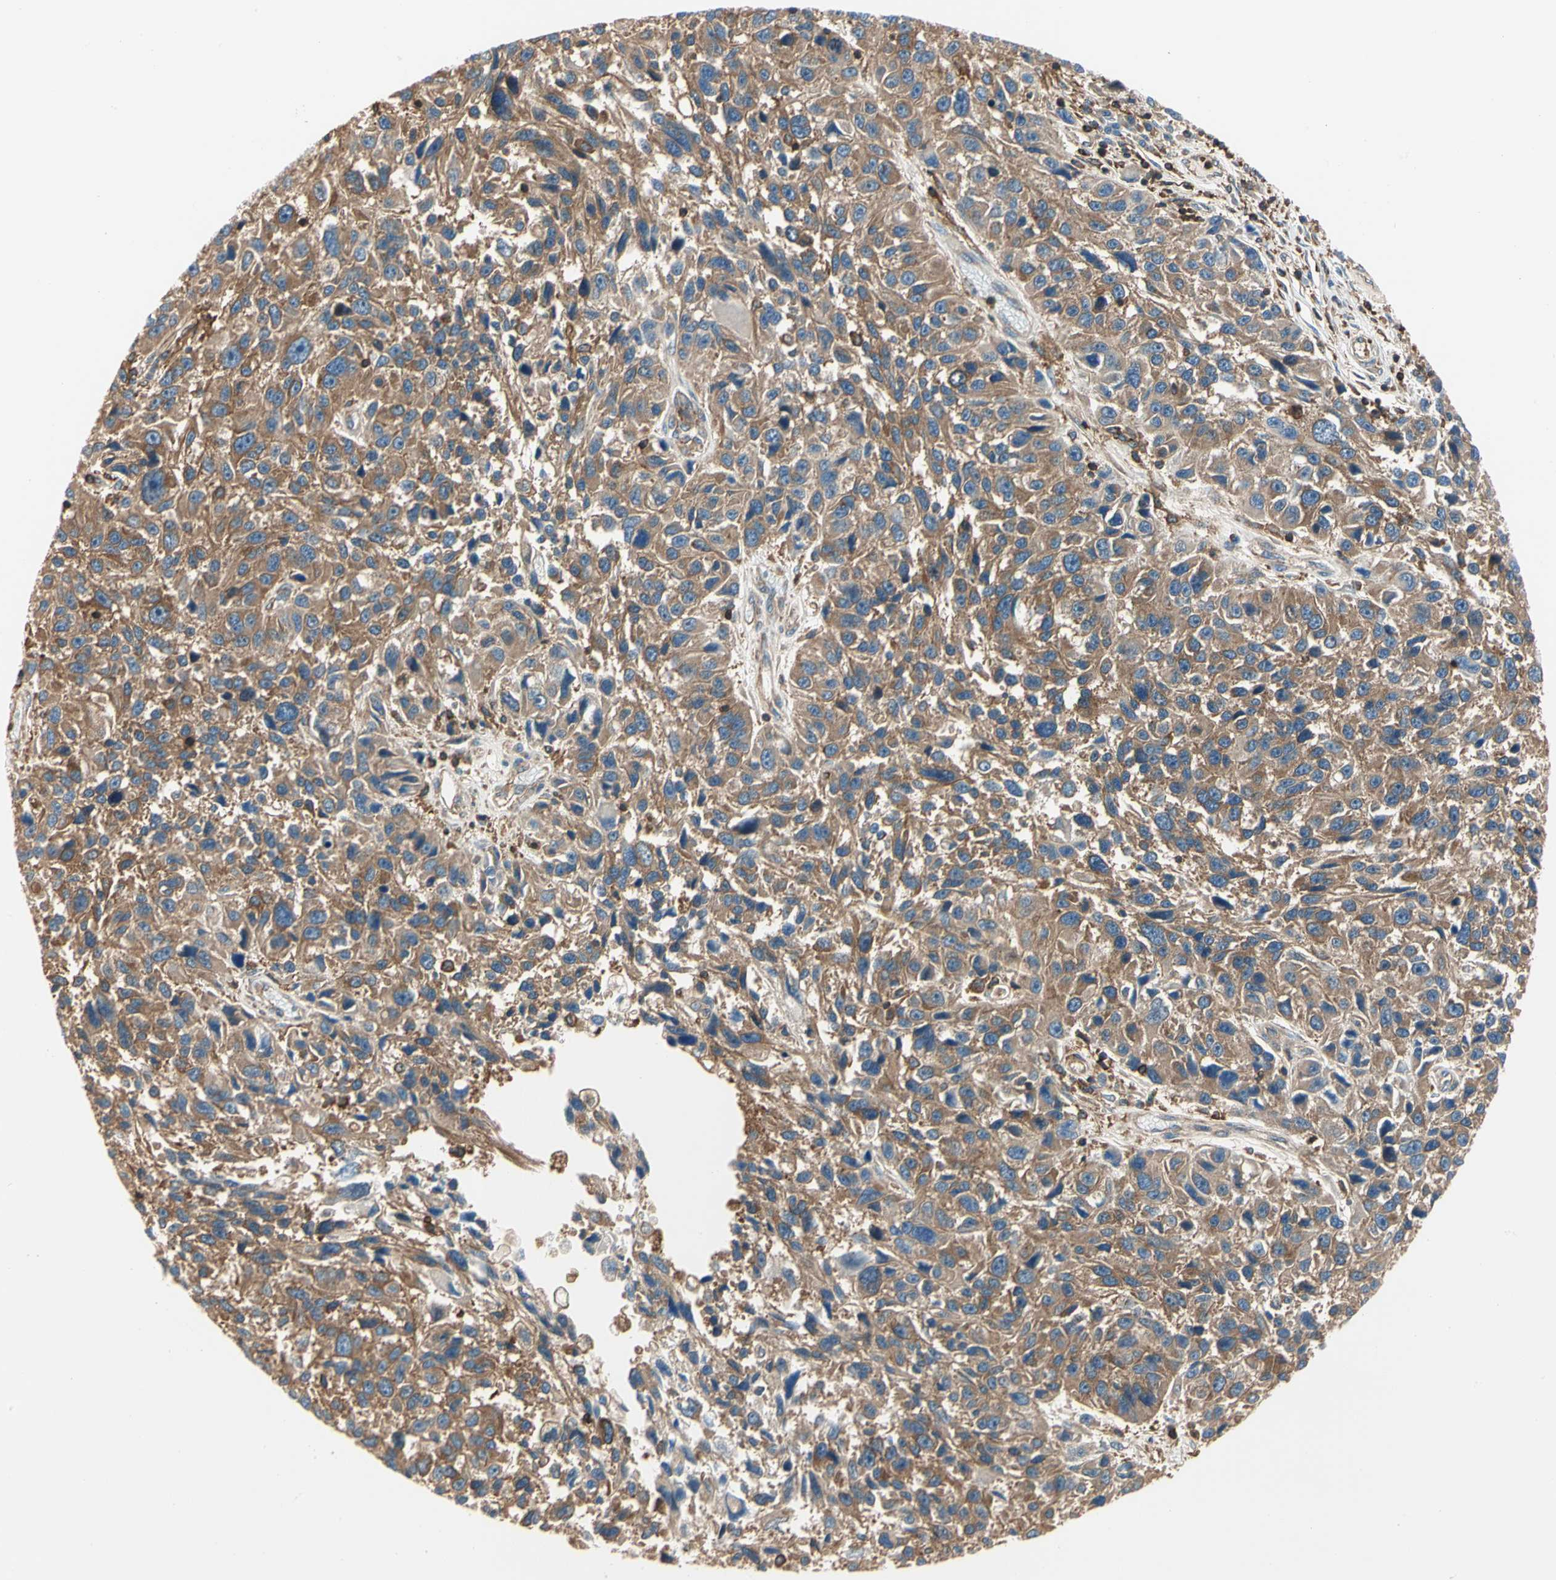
{"staining": {"intensity": "moderate", "quantity": ">75%", "location": "cytoplasmic/membranous"}, "tissue": "melanoma", "cell_type": "Tumor cells", "image_type": "cancer", "snomed": [{"axis": "morphology", "description": "Malignant melanoma, NOS"}, {"axis": "topography", "description": "Skin"}], "caption": "Protein expression analysis of human malignant melanoma reveals moderate cytoplasmic/membranous expression in about >75% of tumor cells. The protein of interest is stained brown, and the nuclei are stained in blue (DAB (3,3'-diaminobenzidine) IHC with brightfield microscopy, high magnification).", "gene": "CAPZA2", "patient": {"sex": "male", "age": 53}}